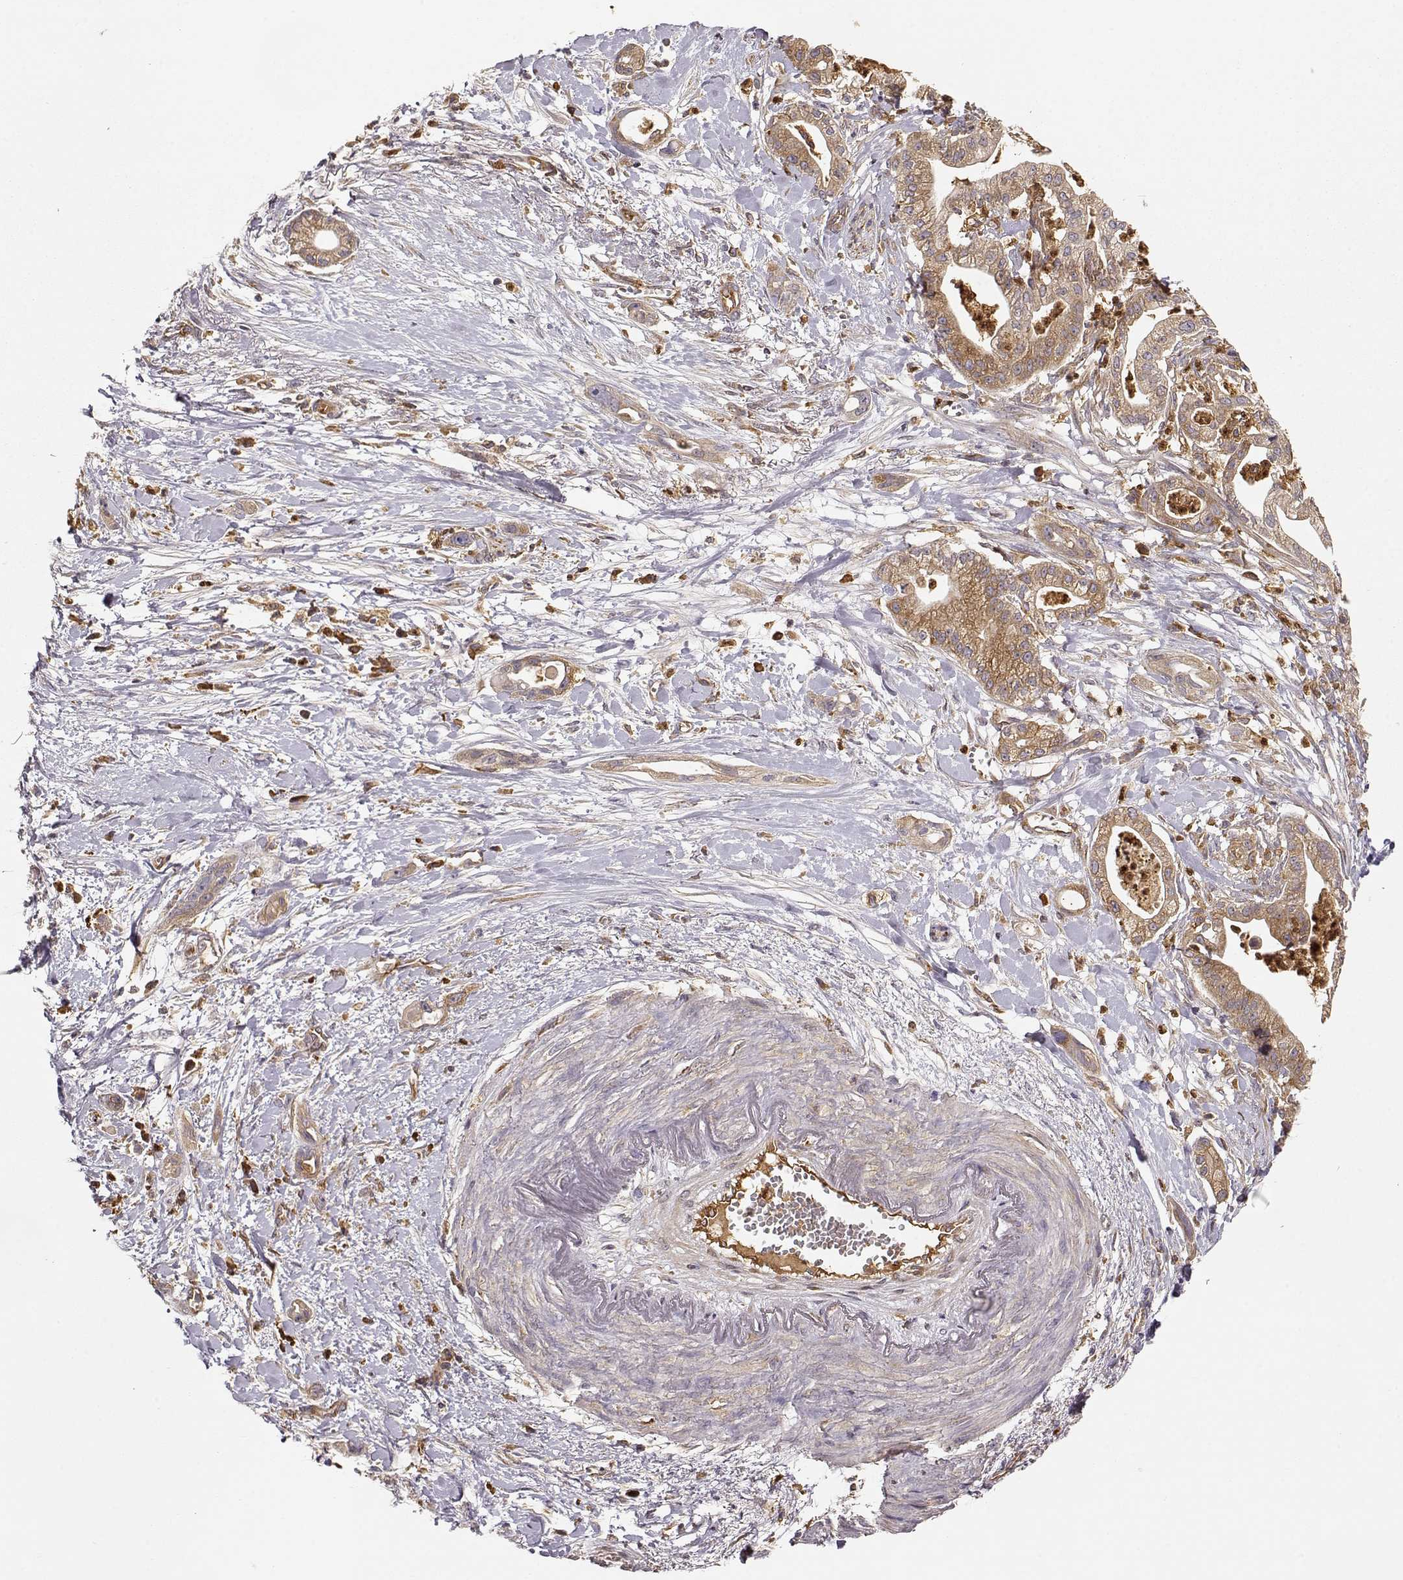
{"staining": {"intensity": "moderate", "quantity": ">75%", "location": "cytoplasmic/membranous"}, "tissue": "pancreatic cancer", "cell_type": "Tumor cells", "image_type": "cancer", "snomed": [{"axis": "morphology", "description": "Normal tissue, NOS"}, {"axis": "morphology", "description": "Adenocarcinoma, NOS"}, {"axis": "topography", "description": "Lymph node"}, {"axis": "topography", "description": "Pancreas"}], "caption": "Tumor cells show moderate cytoplasmic/membranous expression in about >75% of cells in adenocarcinoma (pancreatic). (DAB IHC with brightfield microscopy, high magnification).", "gene": "ARHGEF2", "patient": {"sex": "female", "age": 58}}